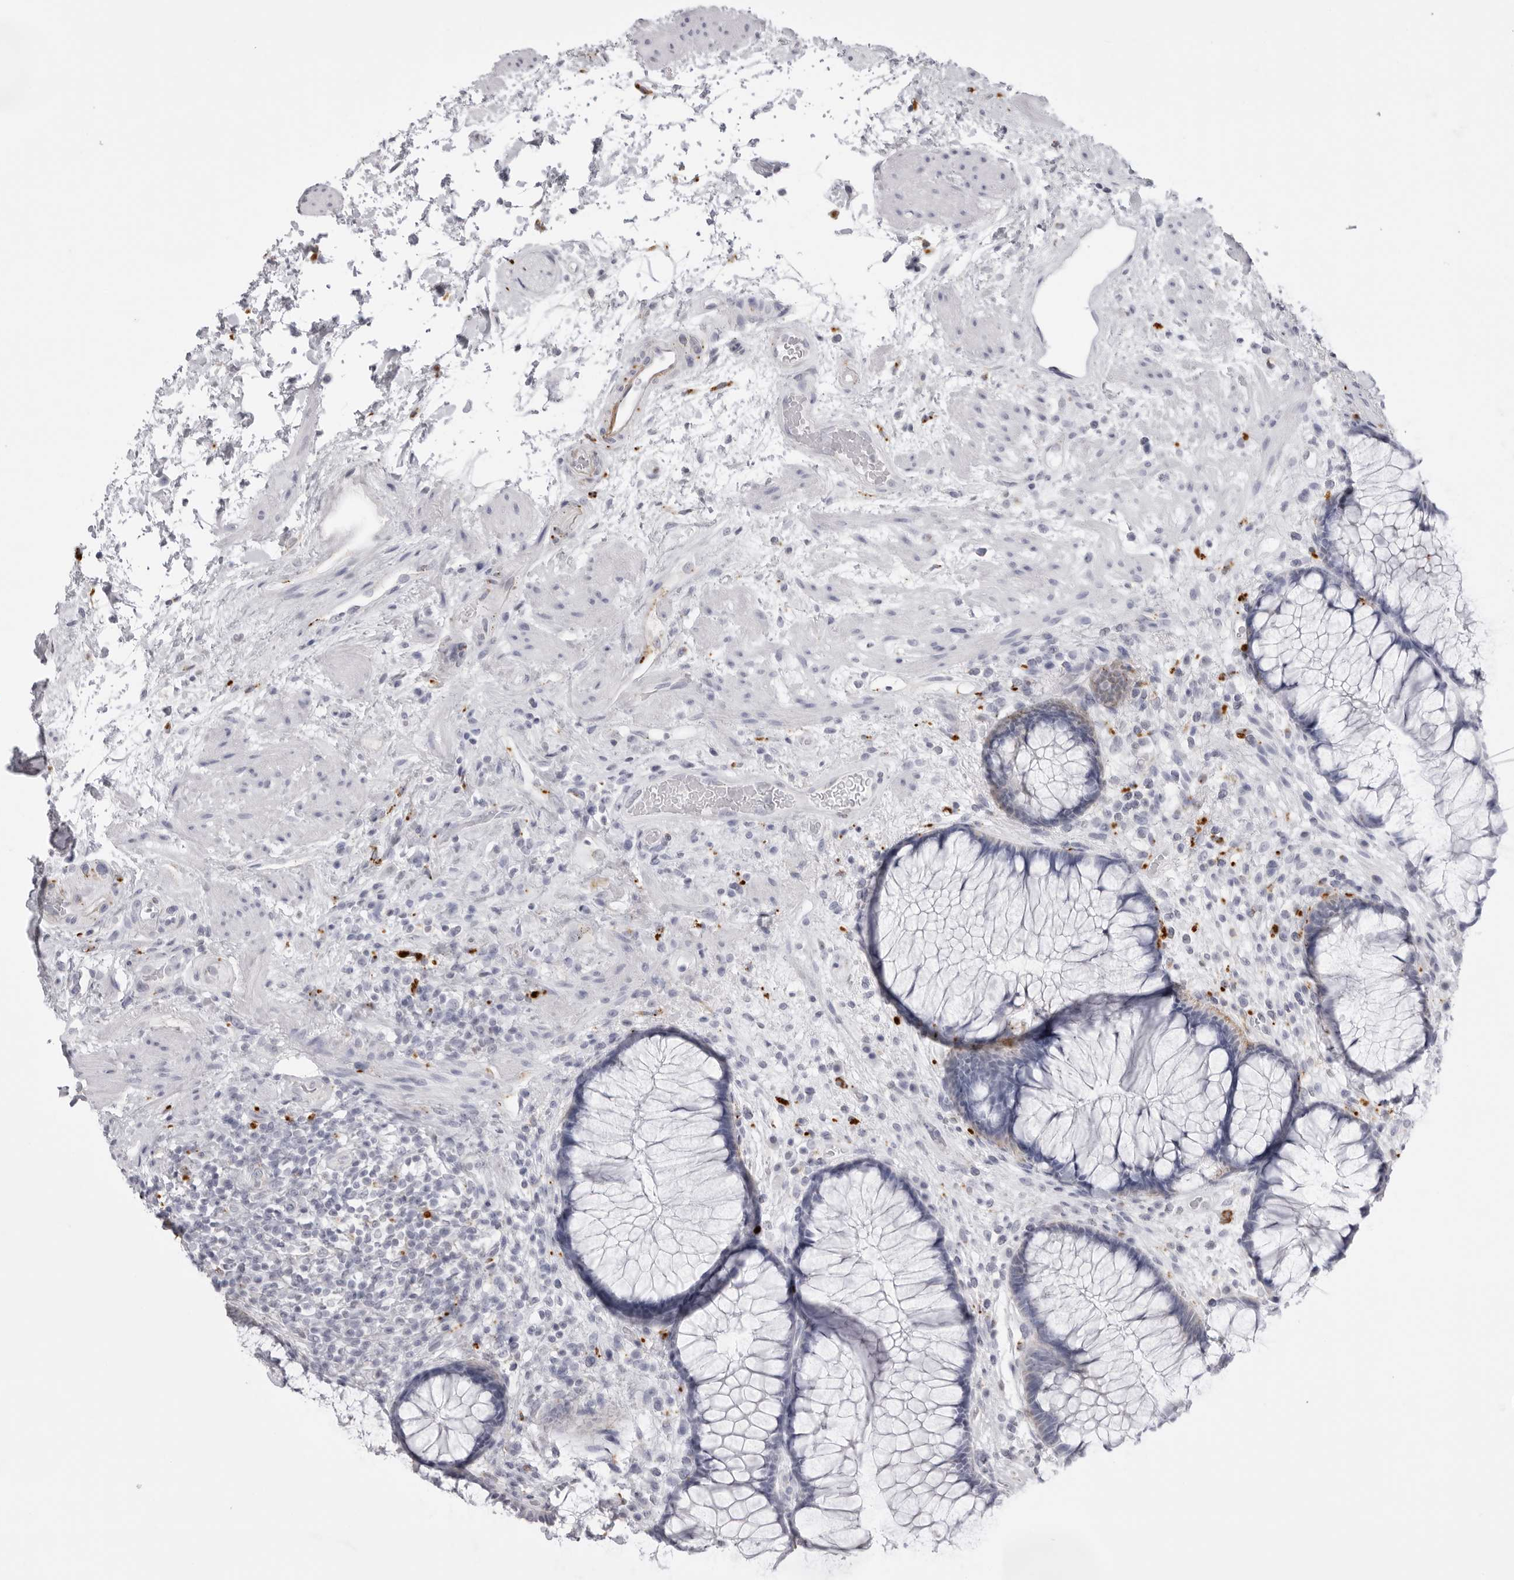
{"staining": {"intensity": "moderate", "quantity": "<25%", "location": "cytoplasmic/membranous"}, "tissue": "rectum", "cell_type": "Glandular cells", "image_type": "normal", "snomed": [{"axis": "morphology", "description": "Normal tissue, NOS"}, {"axis": "topography", "description": "Rectum"}], "caption": "Protein analysis of benign rectum reveals moderate cytoplasmic/membranous staining in about <25% of glandular cells.", "gene": "IL25", "patient": {"sex": "male", "age": 51}}